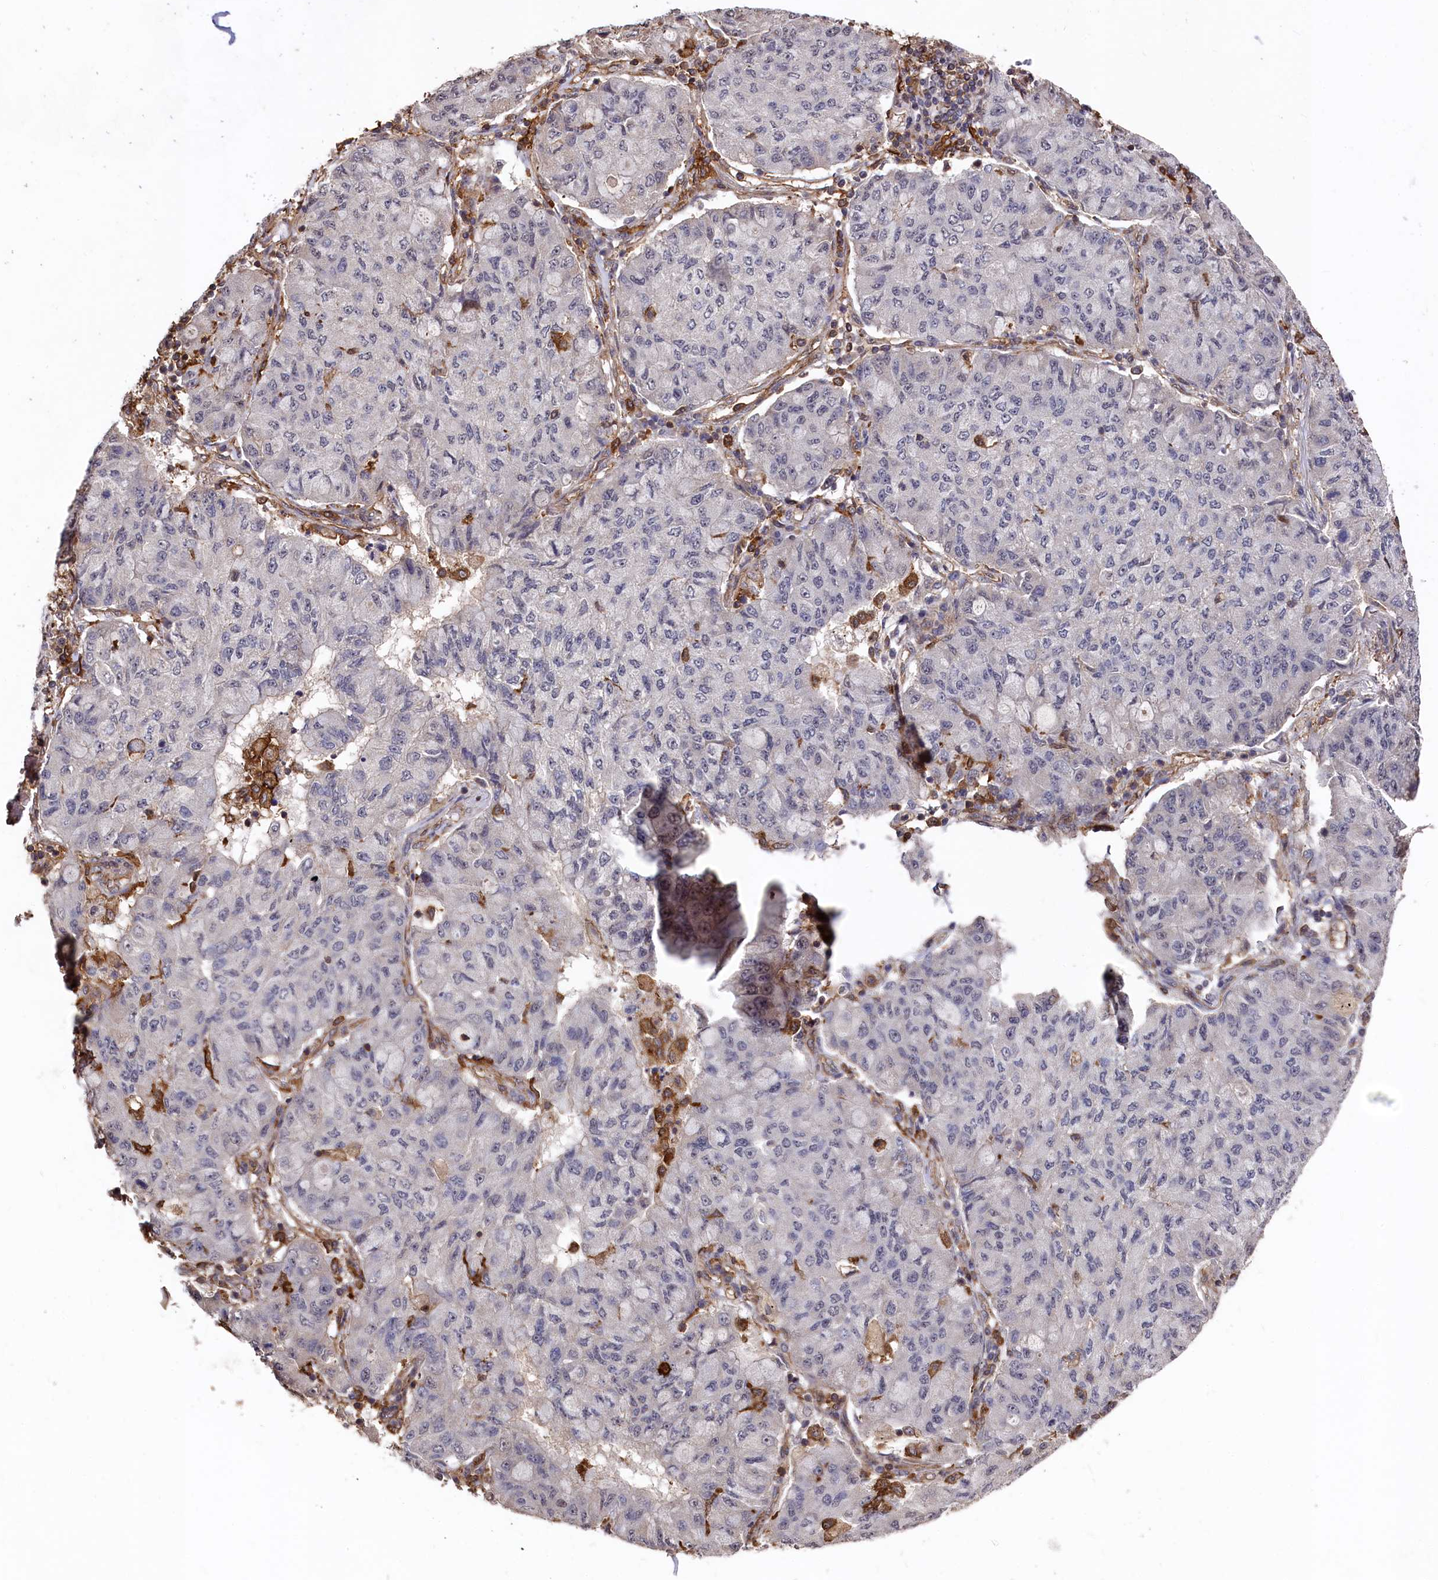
{"staining": {"intensity": "negative", "quantity": "none", "location": "none"}, "tissue": "lung cancer", "cell_type": "Tumor cells", "image_type": "cancer", "snomed": [{"axis": "morphology", "description": "Squamous cell carcinoma, NOS"}, {"axis": "topography", "description": "Lung"}], "caption": "Protein analysis of lung cancer (squamous cell carcinoma) exhibits no significant expression in tumor cells. (DAB immunohistochemistry, high magnification).", "gene": "PLEKHO2", "patient": {"sex": "male", "age": 74}}